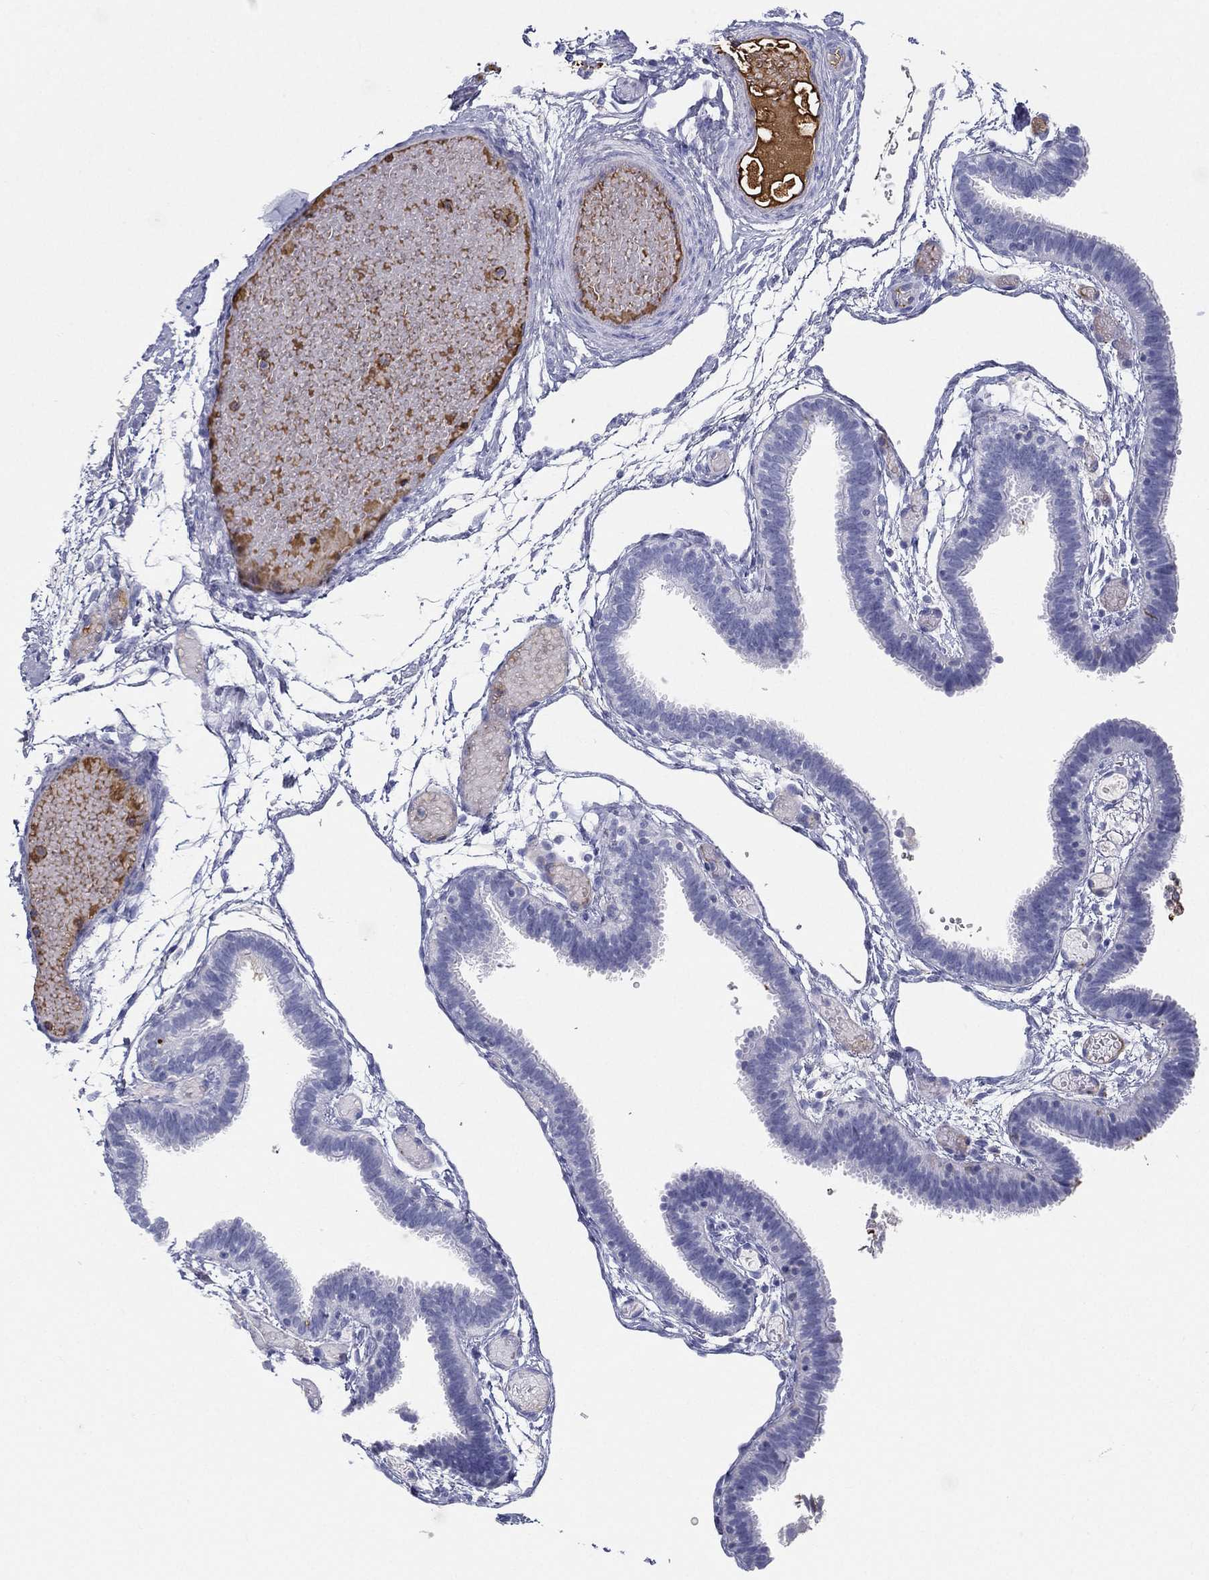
{"staining": {"intensity": "negative", "quantity": "none", "location": "none"}, "tissue": "fallopian tube", "cell_type": "Glandular cells", "image_type": "normal", "snomed": [{"axis": "morphology", "description": "Normal tissue, NOS"}, {"axis": "topography", "description": "Fallopian tube"}], "caption": "Immunohistochemistry (IHC) micrograph of unremarkable fallopian tube stained for a protein (brown), which displays no staining in glandular cells. The staining is performed using DAB brown chromogen with nuclei counter-stained in using hematoxylin.", "gene": "IFNB1", "patient": {"sex": "female", "age": 37}}